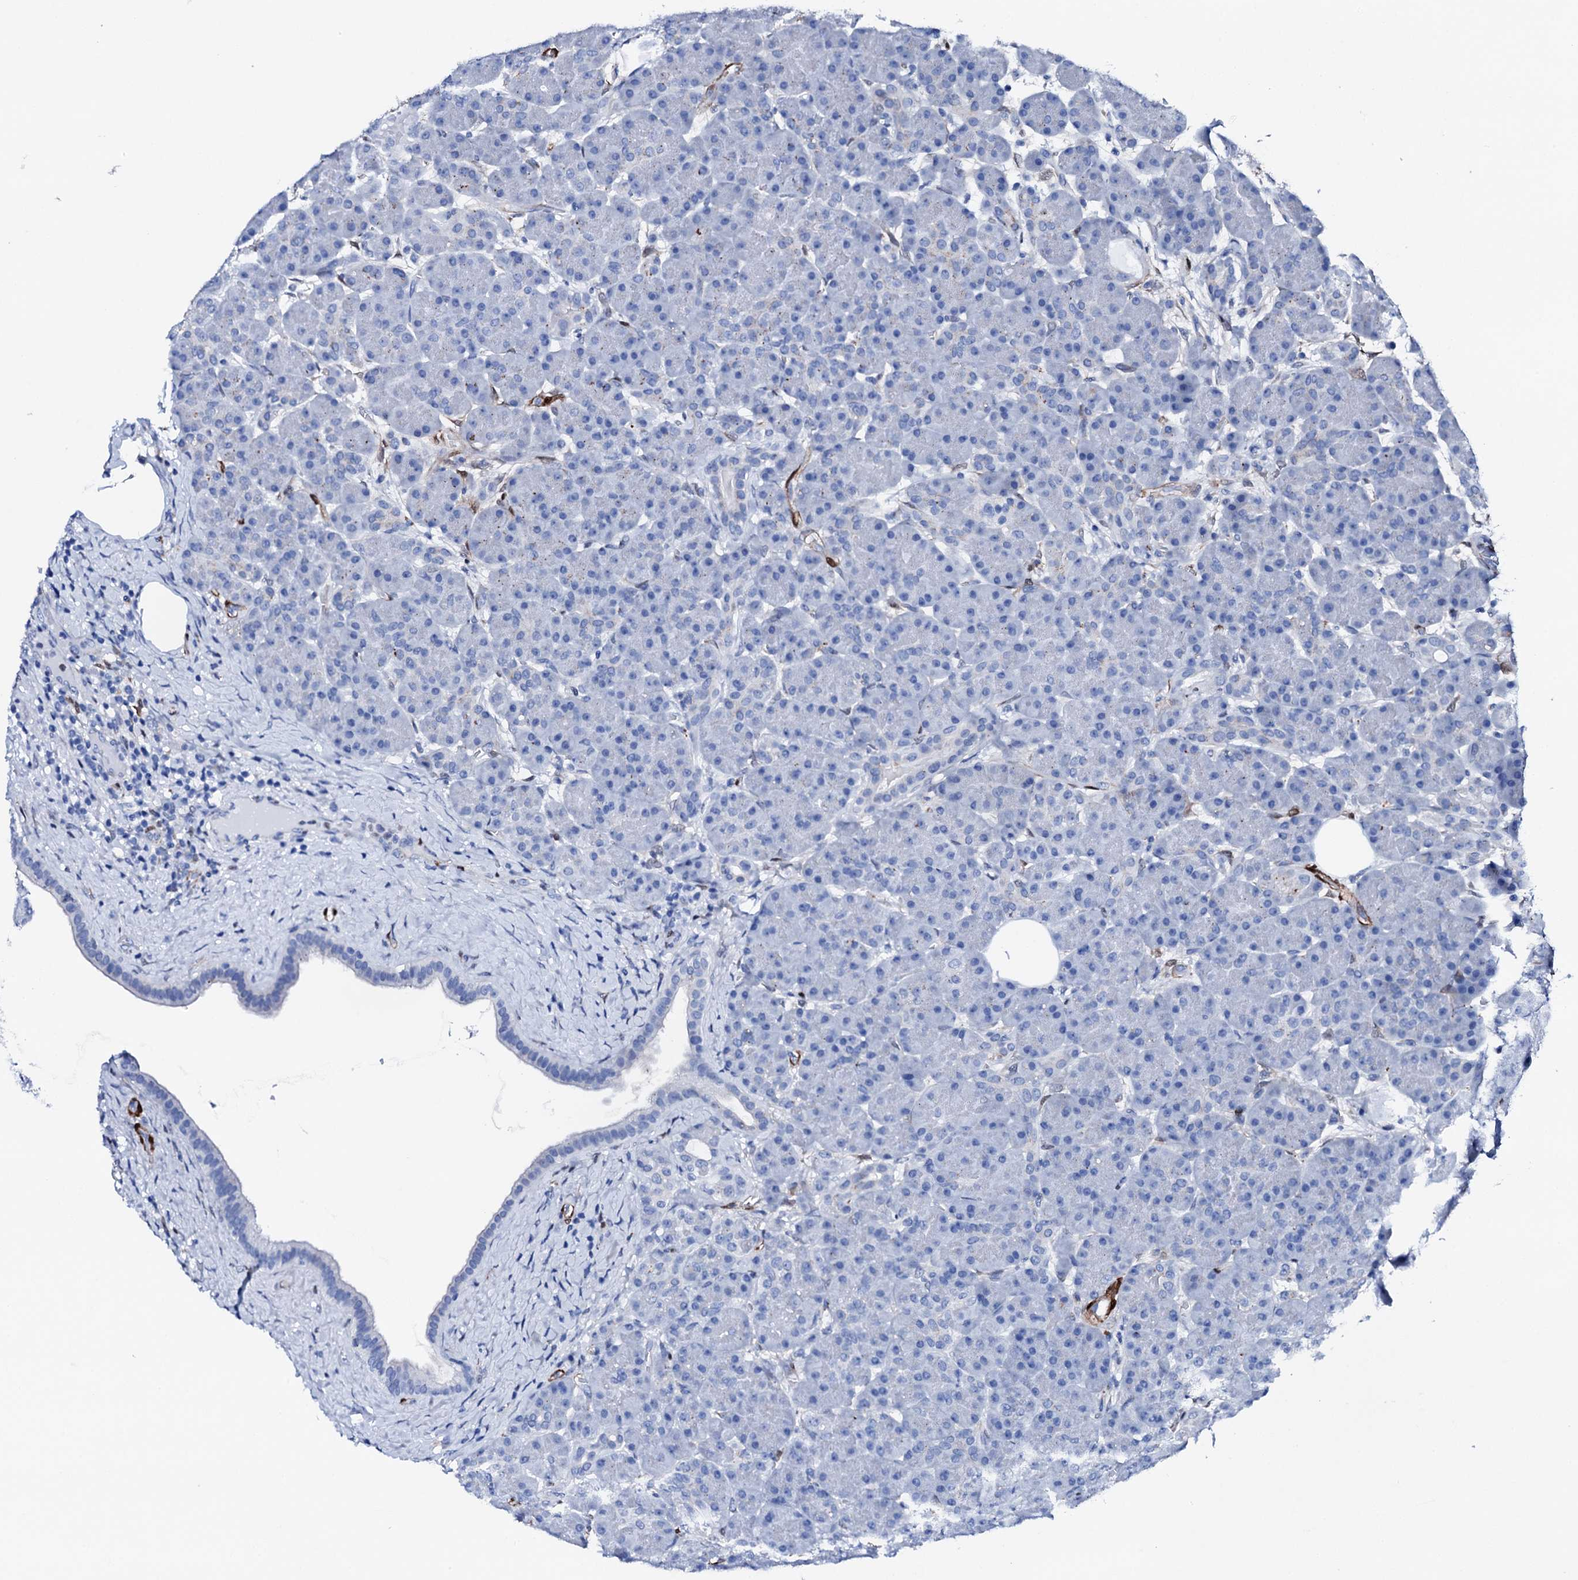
{"staining": {"intensity": "negative", "quantity": "none", "location": "none"}, "tissue": "pancreas", "cell_type": "Exocrine glandular cells", "image_type": "normal", "snomed": [{"axis": "morphology", "description": "Normal tissue, NOS"}, {"axis": "topography", "description": "Pancreas"}], "caption": "A high-resolution micrograph shows IHC staining of normal pancreas, which shows no significant expression in exocrine glandular cells.", "gene": "NRIP2", "patient": {"sex": "male", "age": 63}}